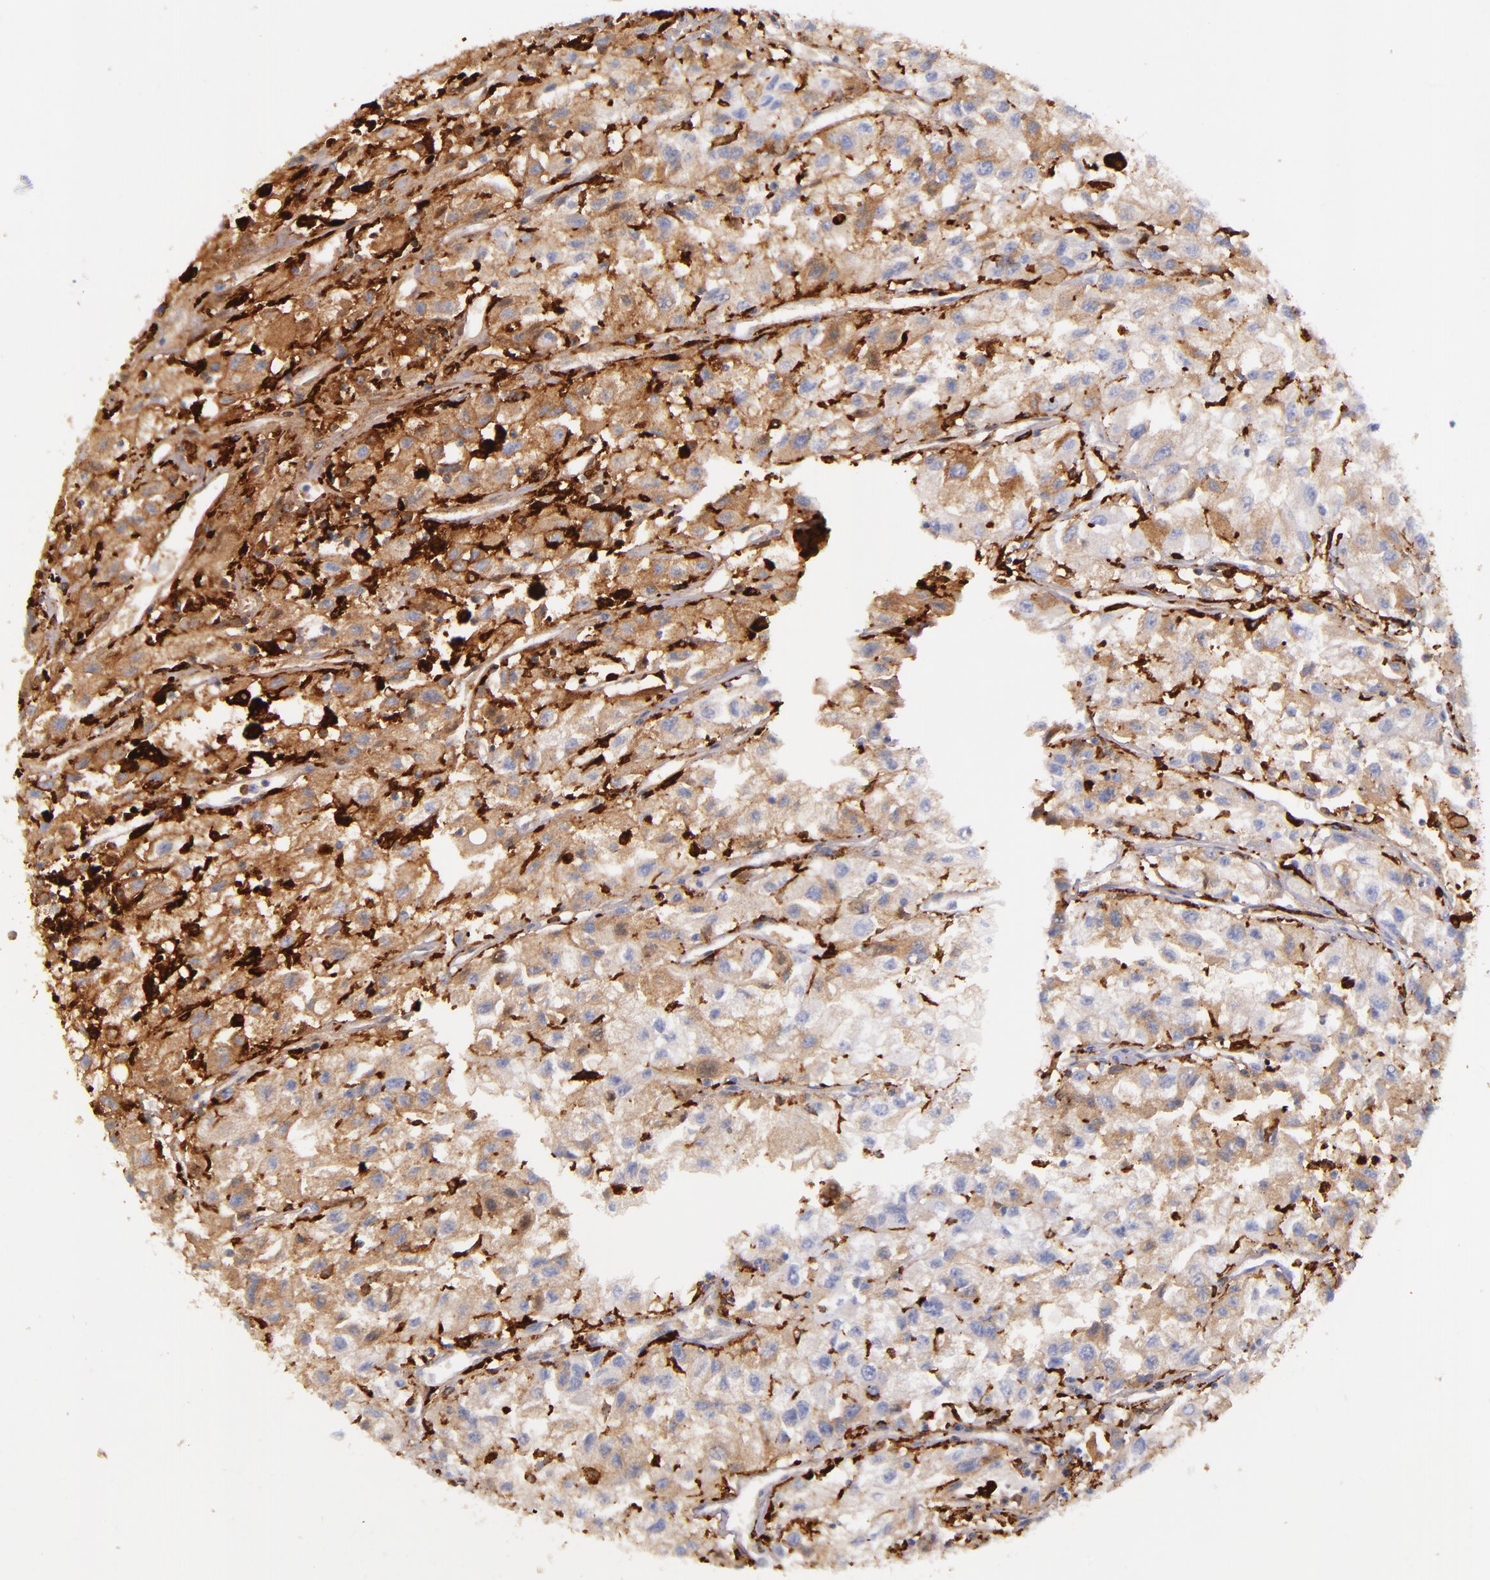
{"staining": {"intensity": "weak", "quantity": "25%-75%", "location": "cytoplasmic/membranous"}, "tissue": "renal cancer", "cell_type": "Tumor cells", "image_type": "cancer", "snomed": [{"axis": "morphology", "description": "Adenocarcinoma, NOS"}, {"axis": "topography", "description": "Kidney"}], "caption": "Protein staining by immunohistochemistry (IHC) exhibits weak cytoplasmic/membranous expression in approximately 25%-75% of tumor cells in renal adenocarcinoma. (Stains: DAB in brown, nuclei in blue, Microscopy: brightfield microscopy at high magnification).", "gene": "CD163", "patient": {"sex": "male", "age": 59}}